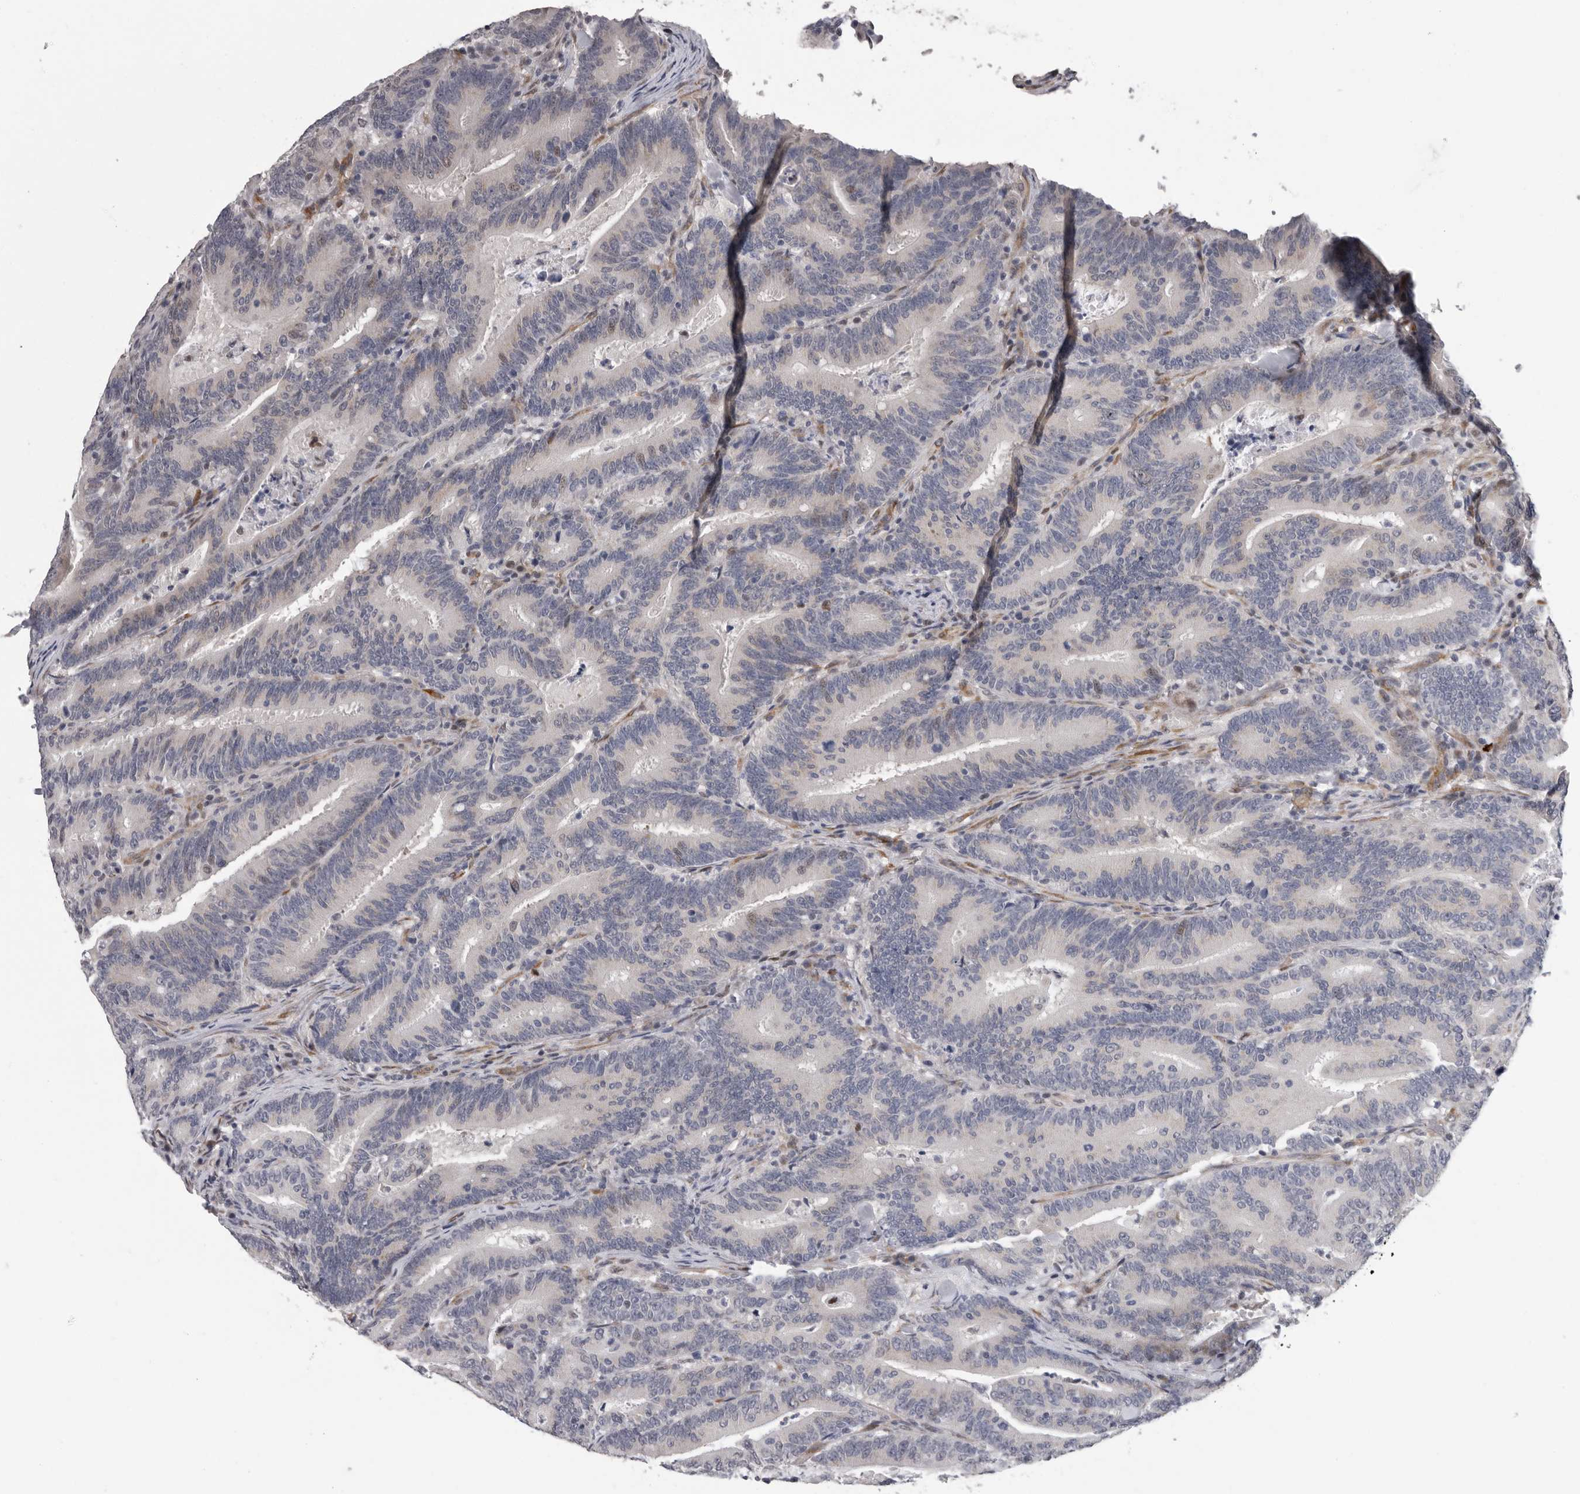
{"staining": {"intensity": "weak", "quantity": "<25%", "location": "nuclear"}, "tissue": "colorectal cancer", "cell_type": "Tumor cells", "image_type": "cancer", "snomed": [{"axis": "morphology", "description": "Adenocarcinoma, NOS"}, {"axis": "topography", "description": "Colon"}], "caption": "A high-resolution image shows IHC staining of colorectal cancer (adenocarcinoma), which exhibits no significant expression in tumor cells. (Brightfield microscopy of DAB IHC at high magnification).", "gene": "RALGPS2", "patient": {"sex": "female", "age": 66}}